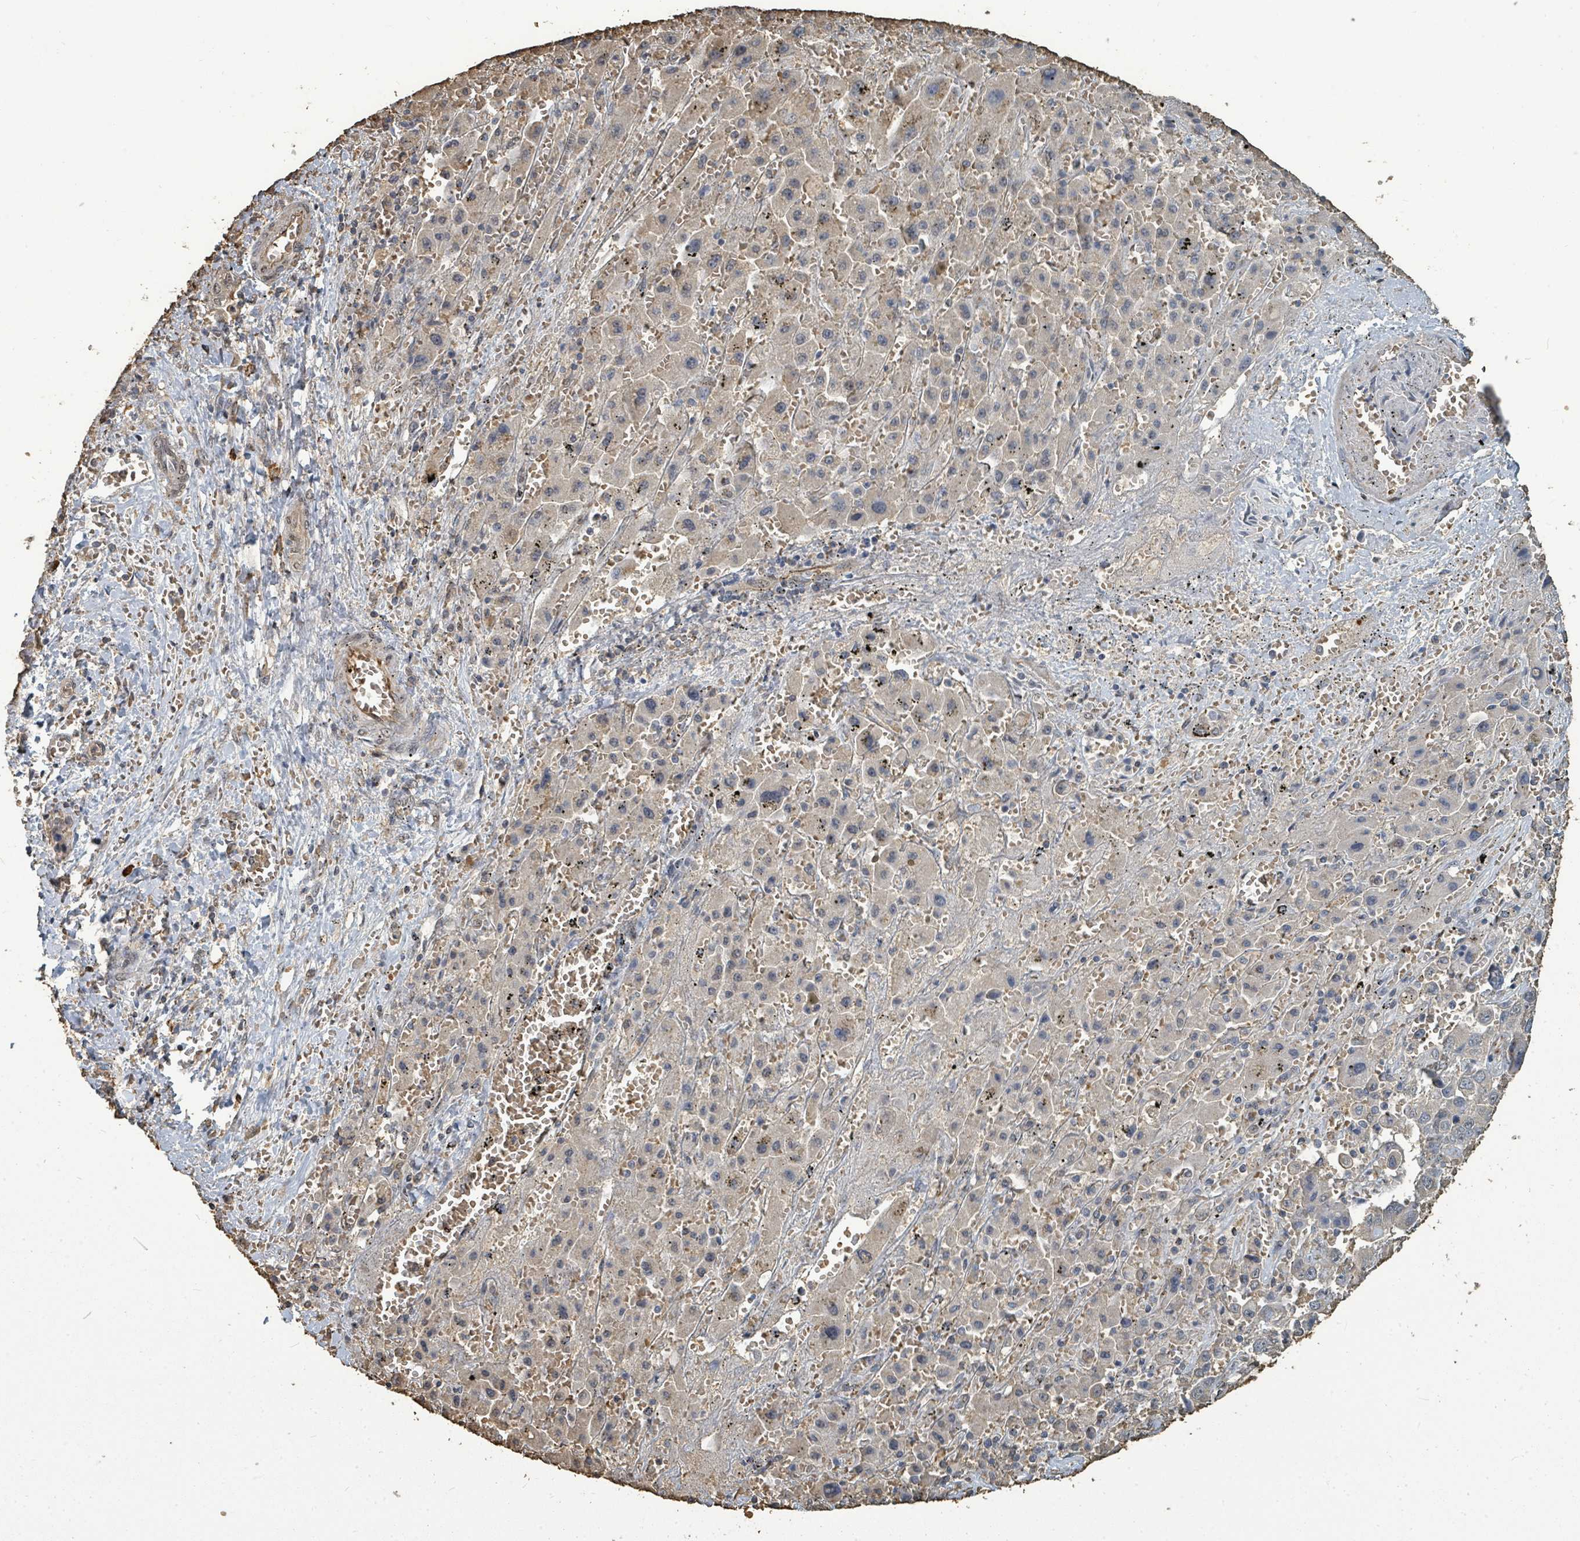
{"staining": {"intensity": "weak", "quantity": "<25%", "location": "cytoplasmic/membranous"}, "tissue": "liver cancer", "cell_type": "Tumor cells", "image_type": "cancer", "snomed": [{"axis": "morphology", "description": "Cholangiocarcinoma"}, {"axis": "topography", "description": "Liver"}], "caption": "Tumor cells show no significant positivity in liver cancer.", "gene": "C6orf52", "patient": {"sex": "female", "age": 52}}